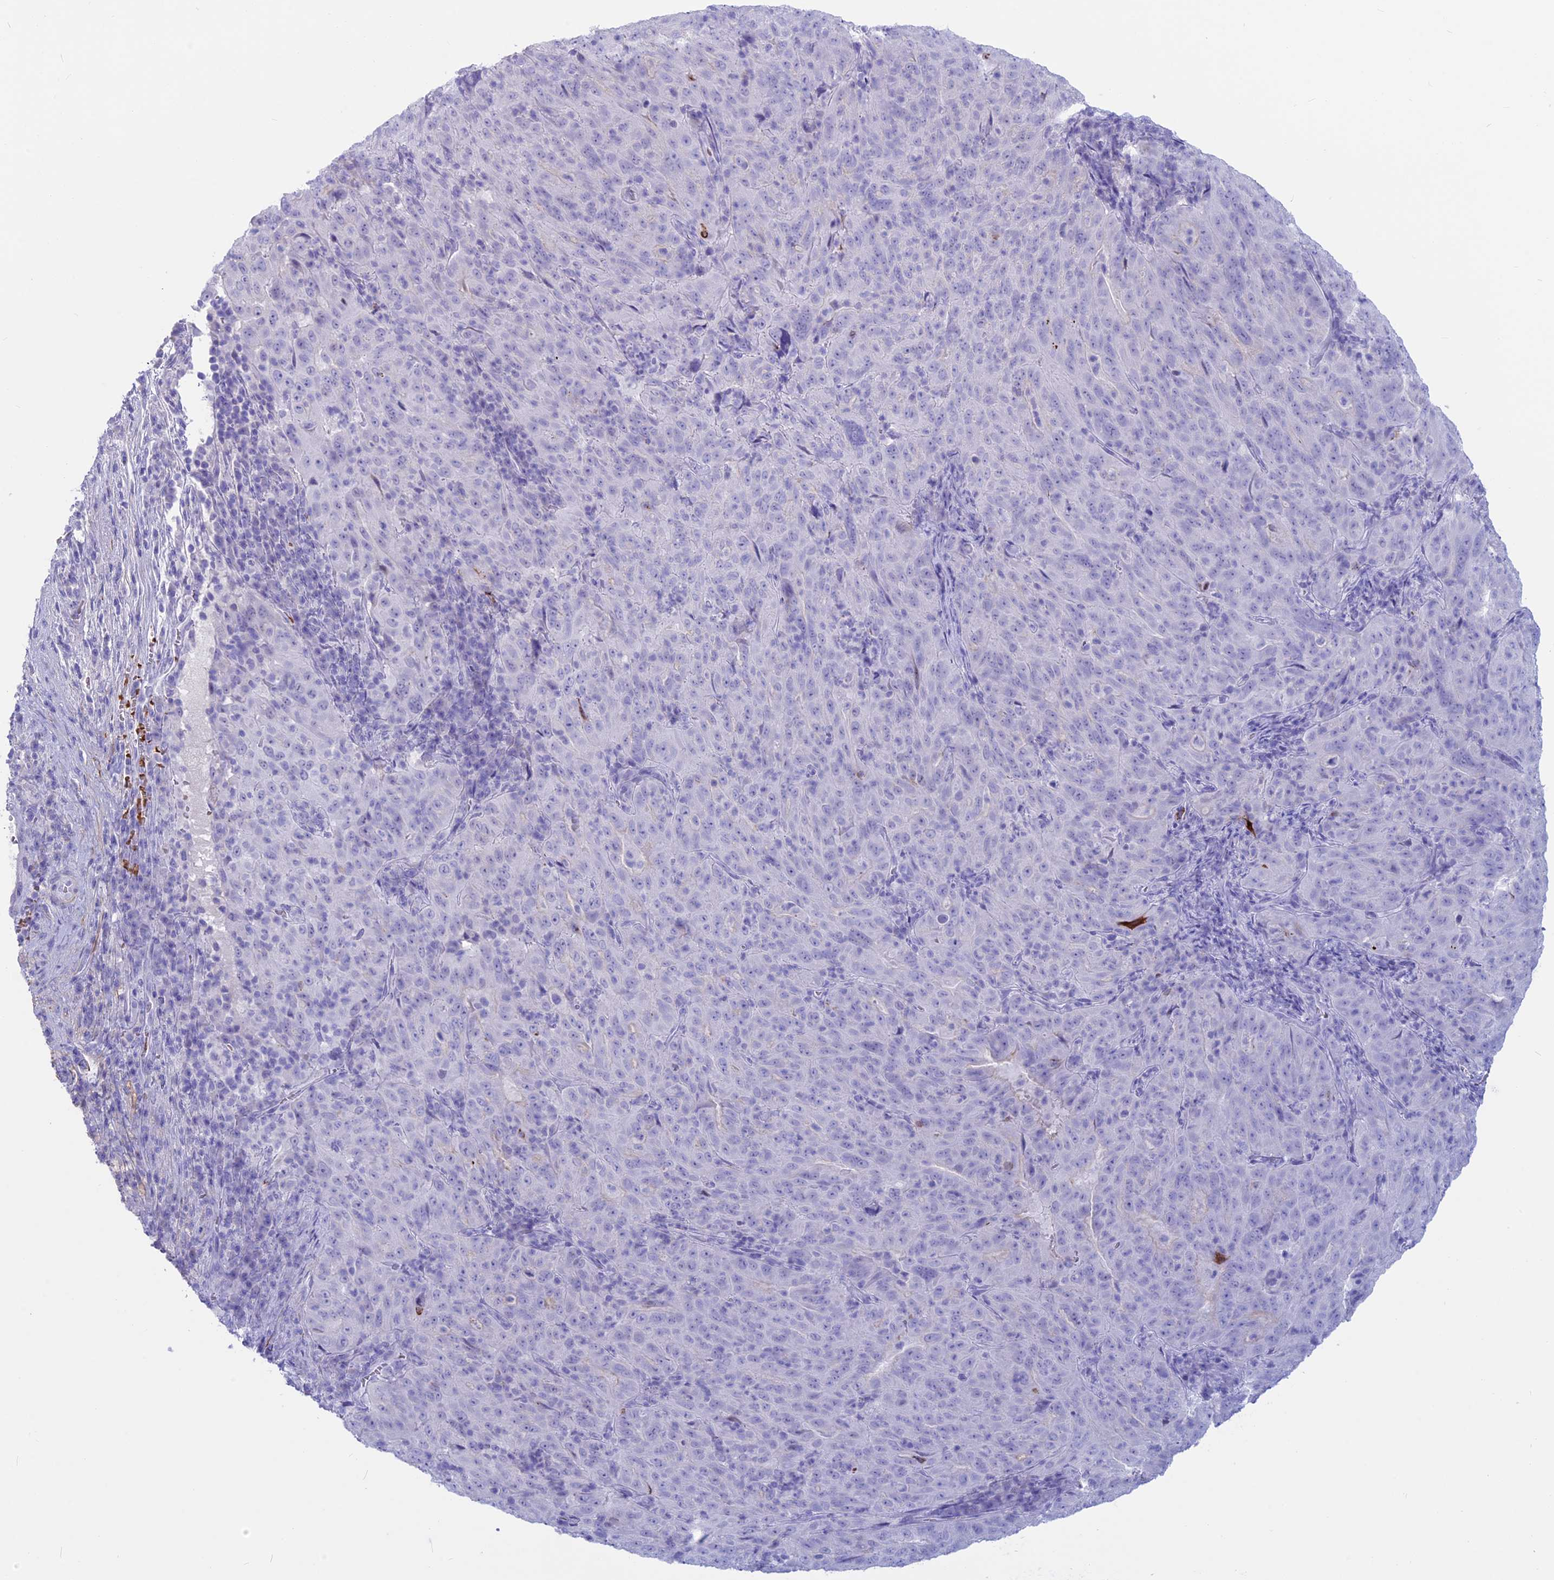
{"staining": {"intensity": "negative", "quantity": "none", "location": "none"}, "tissue": "pancreatic cancer", "cell_type": "Tumor cells", "image_type": "cancer", "snomed": [{"axis": "morphology", "description": "Adenocarcinoma, NOS"}, {"axis": "topography", "description": "Pancreas"}], "caption": "There is no significant expression in tumor cells of pancreatic adenocarcinoma.", "gene": "GAPDHS", "patient": {"sex": "male", "age": 63}}